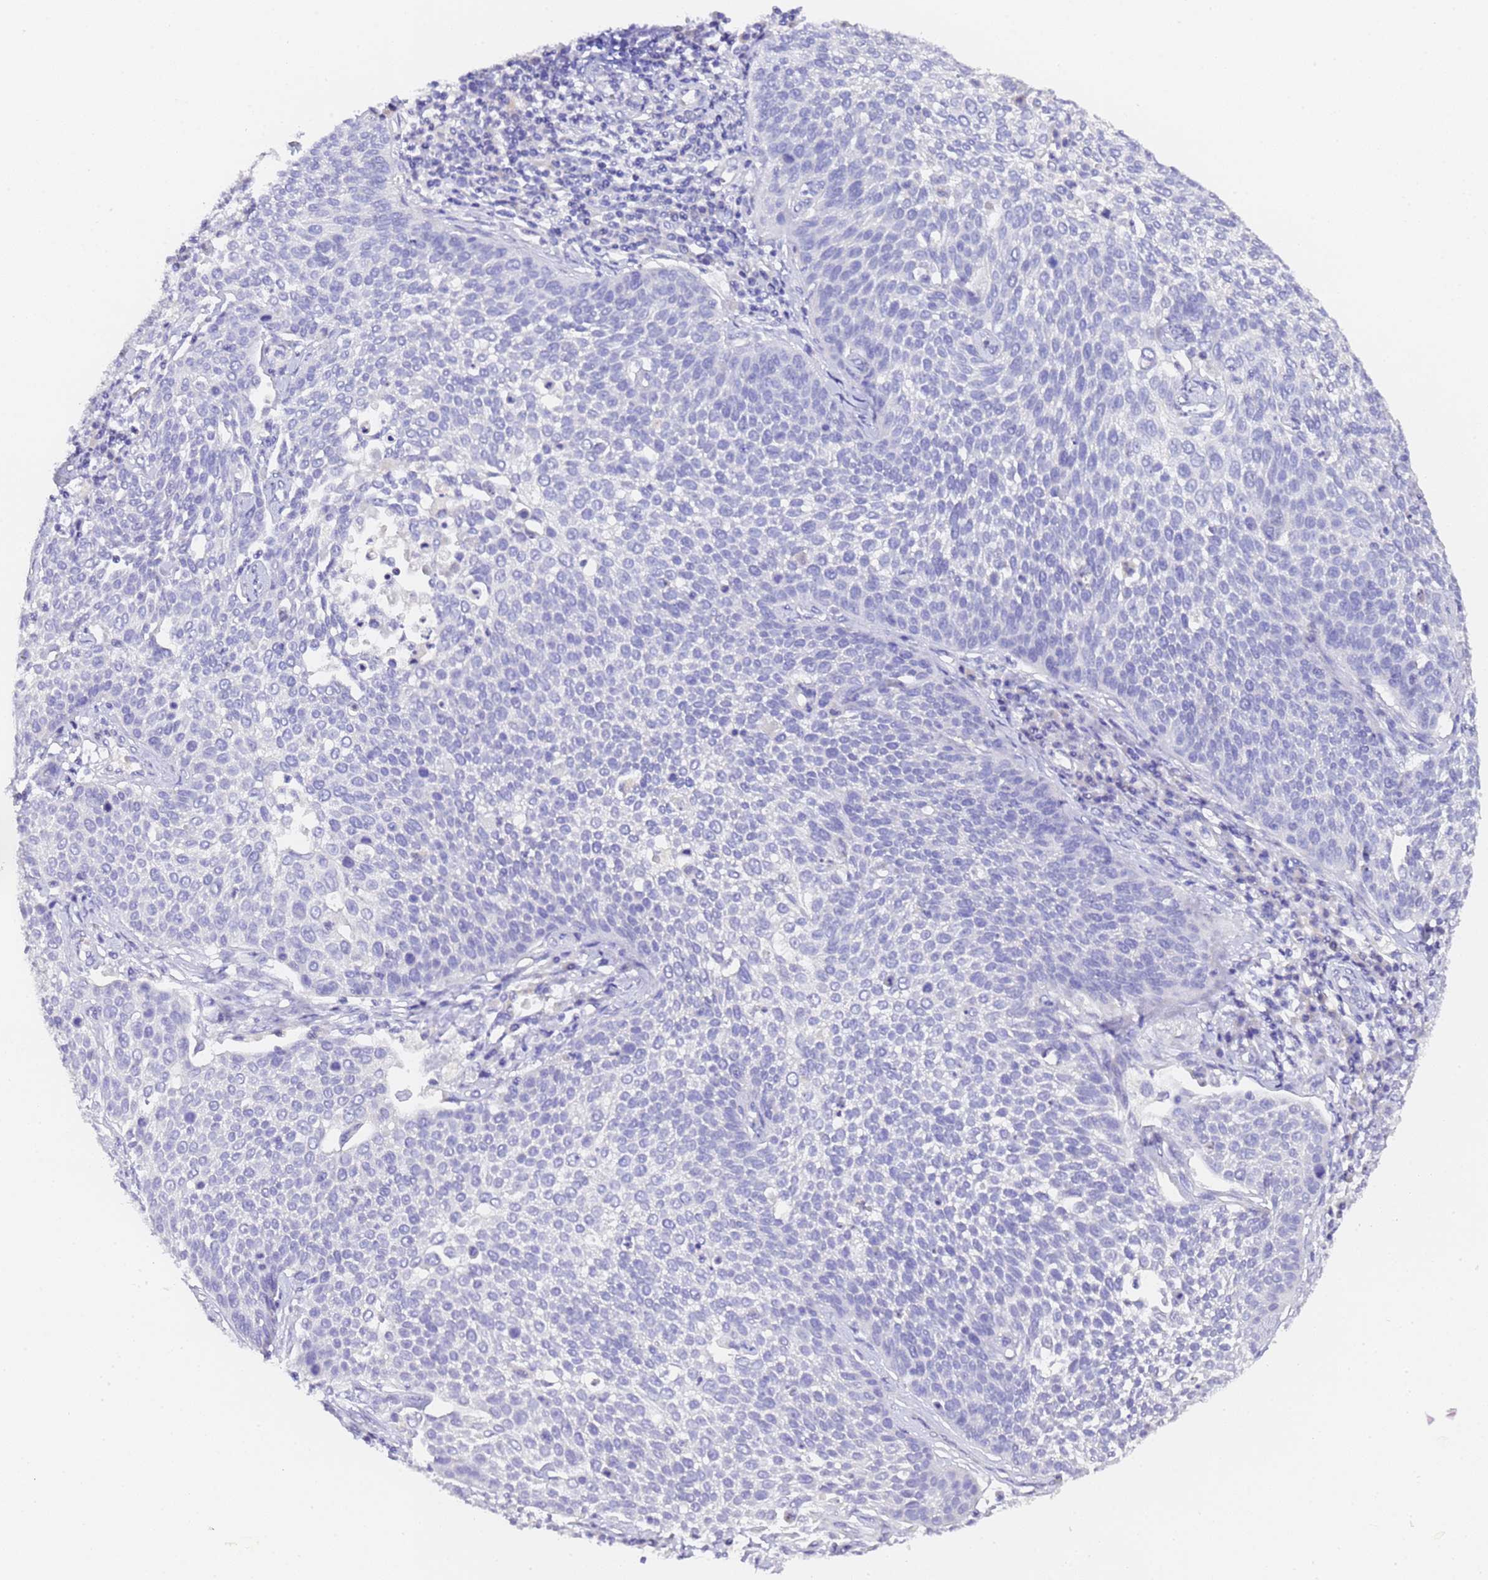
{"staining": {"intensity": "negative", "quantity": "none", "location": "none"}, "tissue": "cervical cancer", "cell_type": "Tumor cells", "image_type": "cancer", "snomed": [{"axis": "morphology", "description": "Squamous cell carcinoma, NOS"}, {"axis": "topography", "description": "Cervix"}], "caption": "Image shows no protein positivity in tumor cells of squamous cell carcinoma (cervical) tissue.", "gene": "GABRA1", "patient": {"sex": "female", "age": 34}}